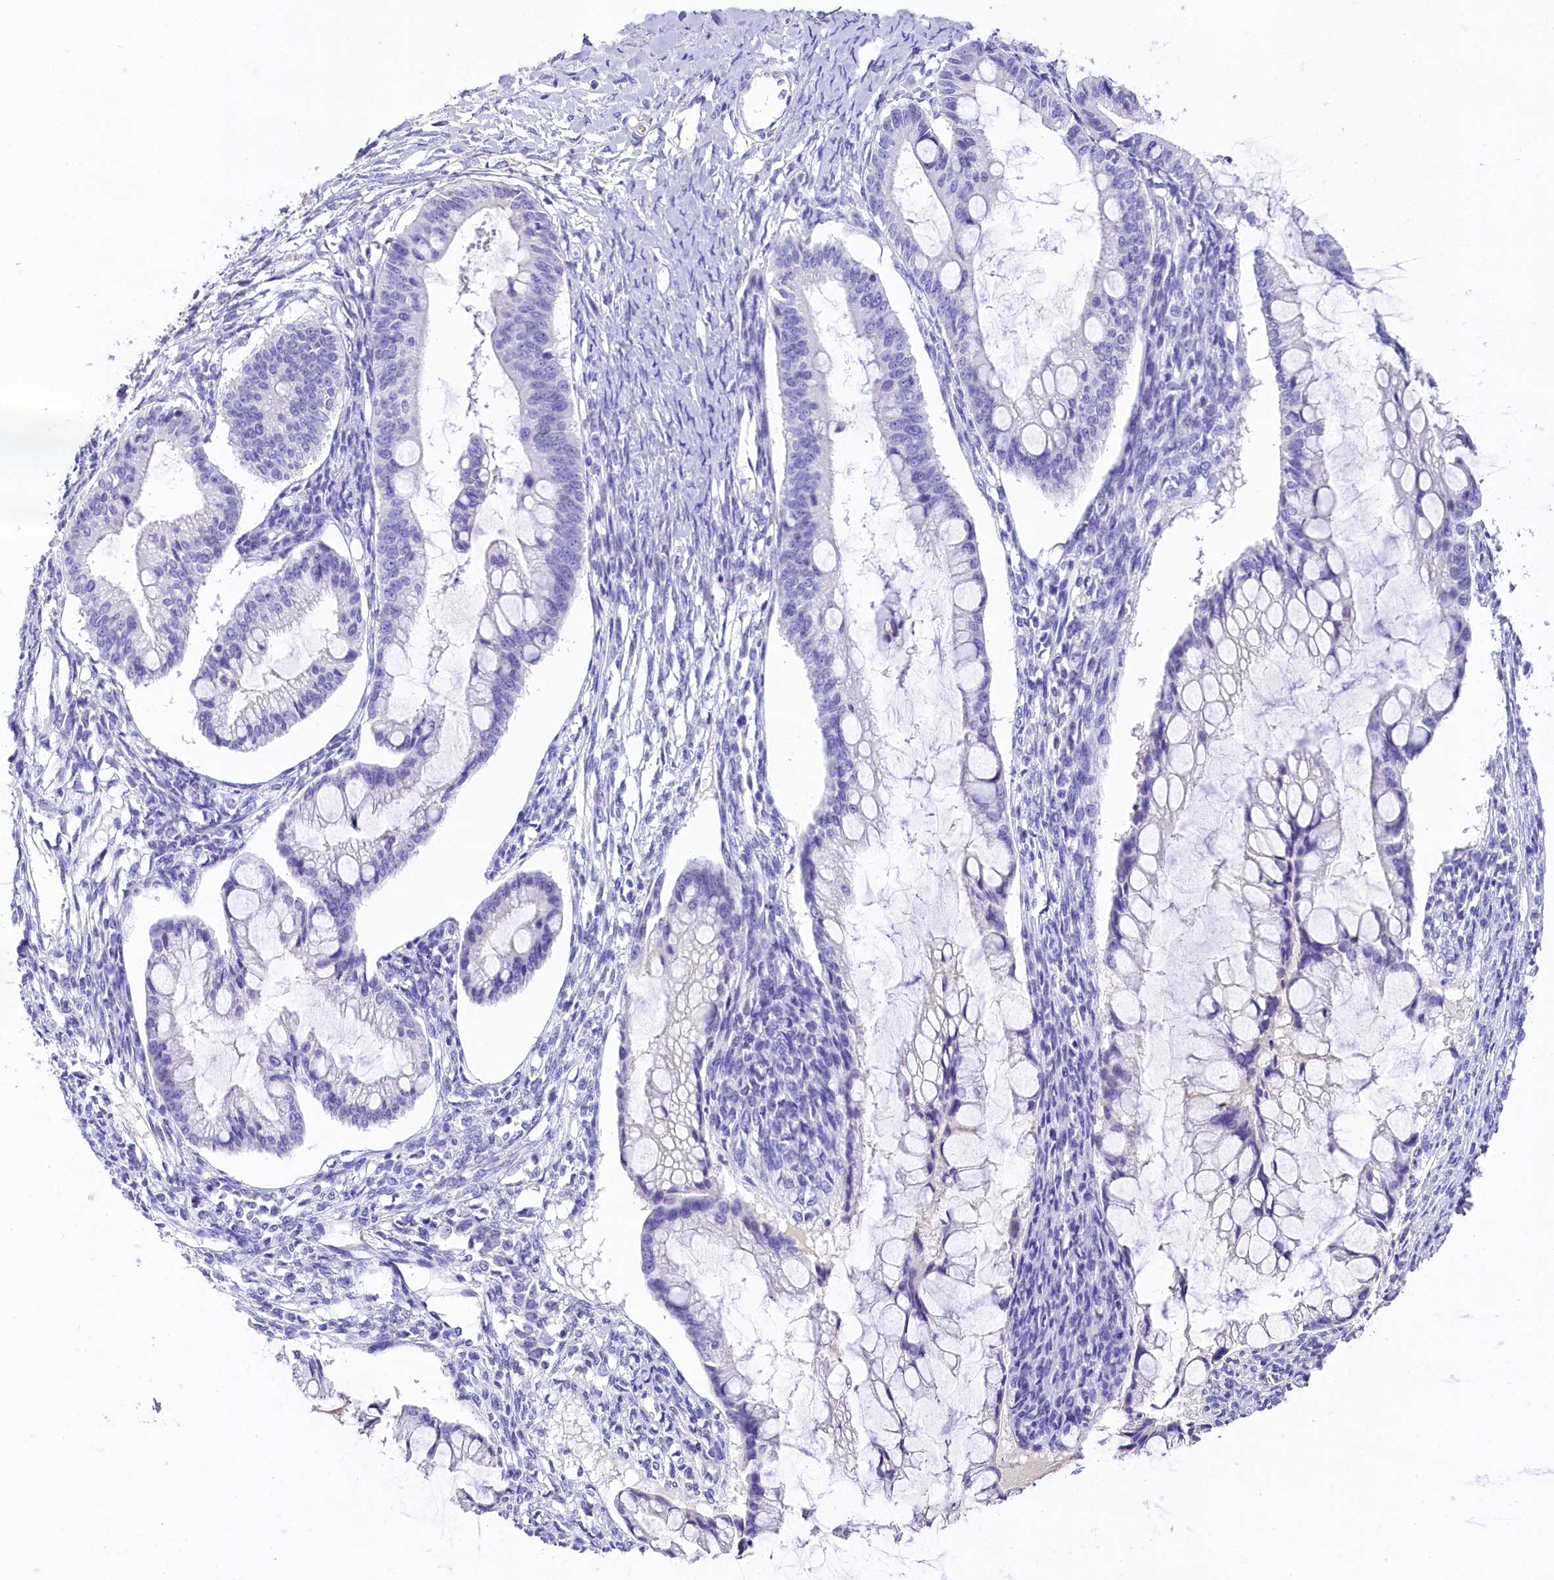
{"staining": {"intensity": "negative", "quantity": "none", "location": "none"}, "tissue": "ovarian cancer", "cell_type": "Tumor cells", "image_type": "cancer", "snomed": [{"axis": "morphology", "description": "Cystadenocarcinoma, mucinous, NOS"}, {"axis": "topography", "description": "Ovary"}], "caption": "This is a photomicrograph of immunohistochemistry (IHC) staining of mucinous cystadenocarcinoma (ovarian), which shows no expression in tumor cells.", "gene": "SKIDA1", "patient": {"sex": "female", "age": 73}}